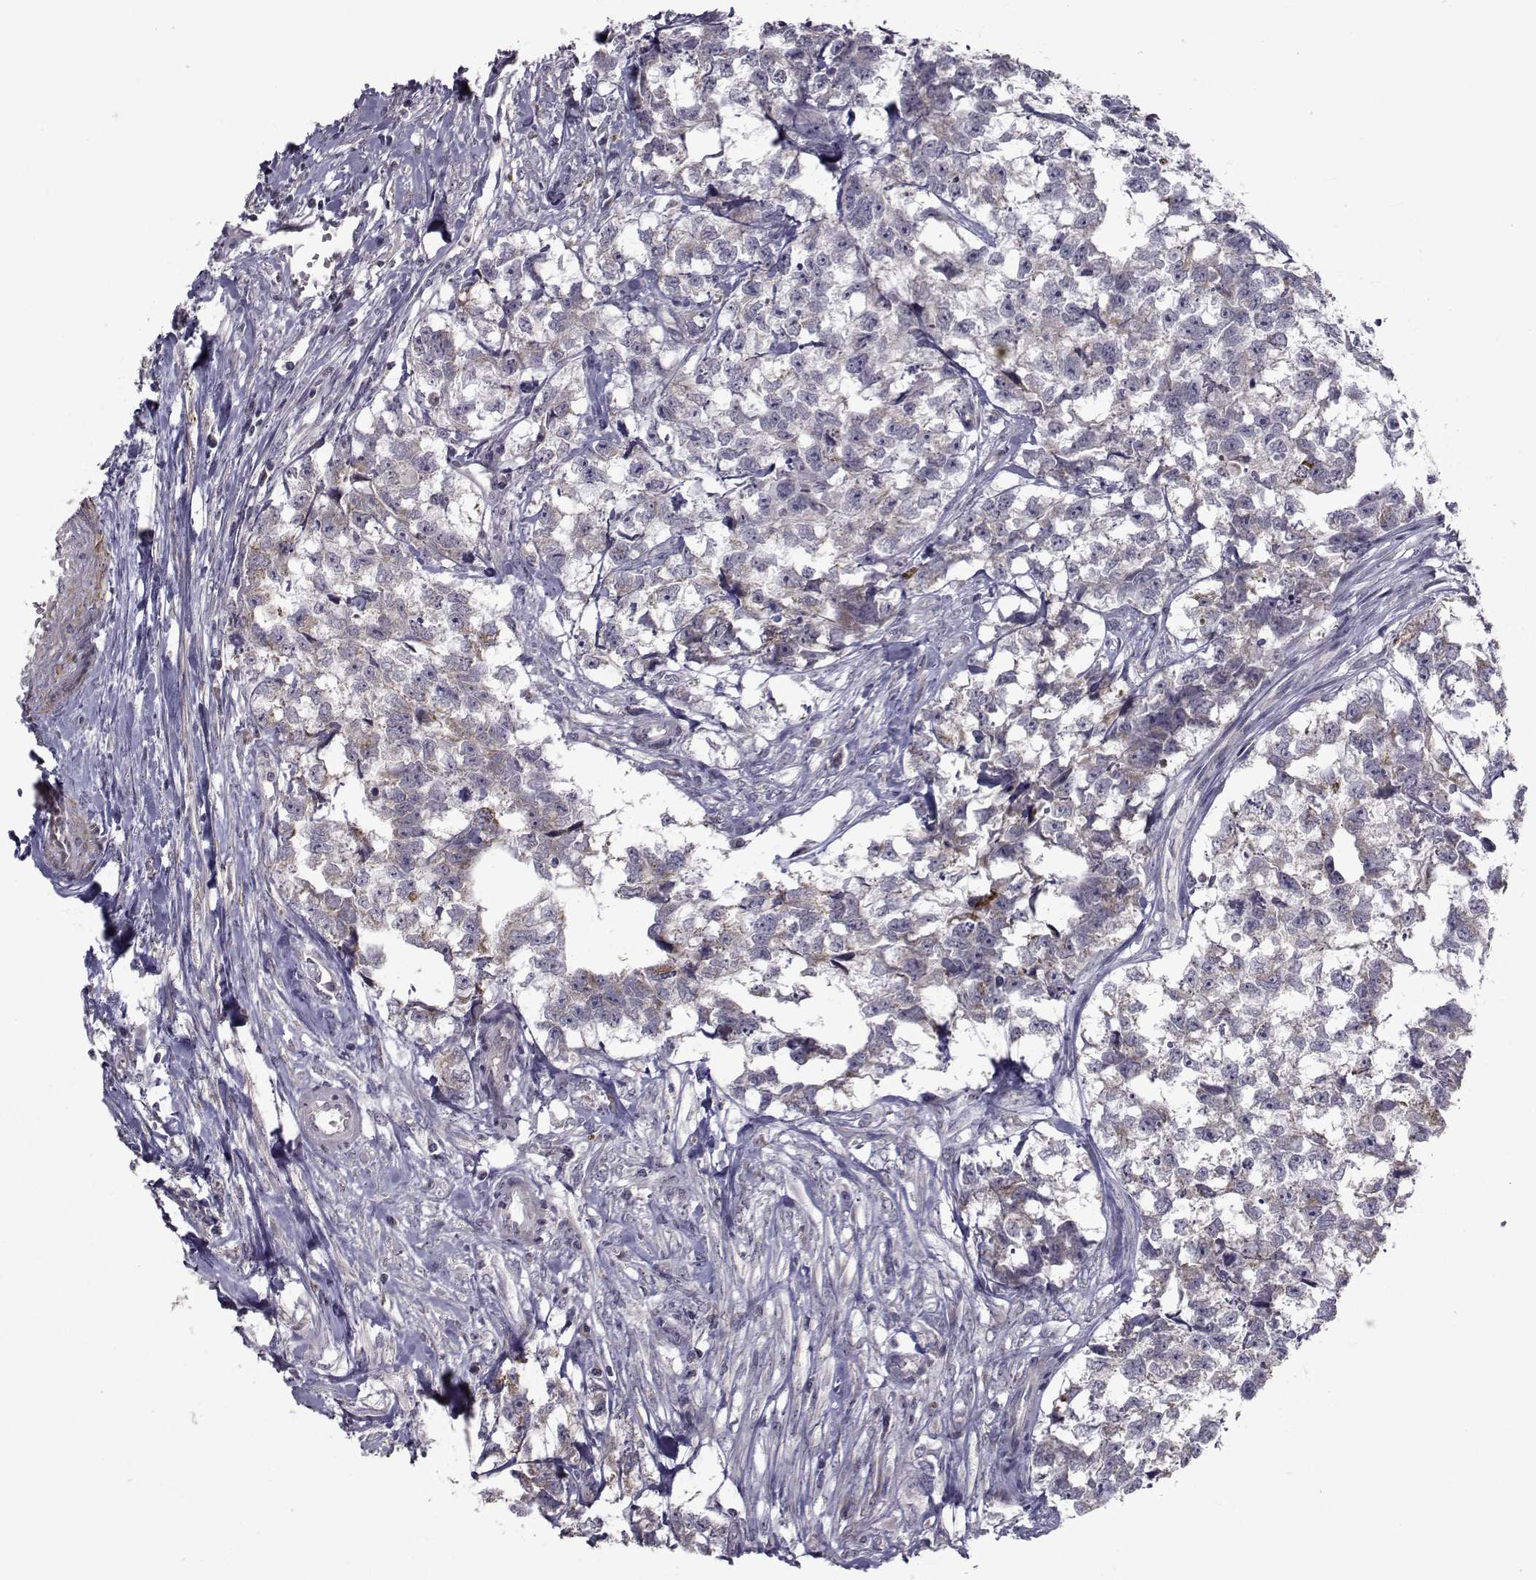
{"staining": {"intensity": "negative", "quantity": "none", "location": "none"}, "tissue": "testis cancer", "cell_type": "Tumor cells", "image_type": "cancer", "snomed": [{"axis": "morphology", "description": "Carcinoma, Embryonal, NOS"}, {"axis": "morphology", "description": "Teratoma, malignant, NOS"}, {"axis": "topography", "description": "Testis"}], "caption": "Human testis cancer stained for a protein using immunohistochemistry (IHC) demonstrates no expression in tumor cells.", "gene": "FDXR", "patient": {"sex": "male", "age": 44}}